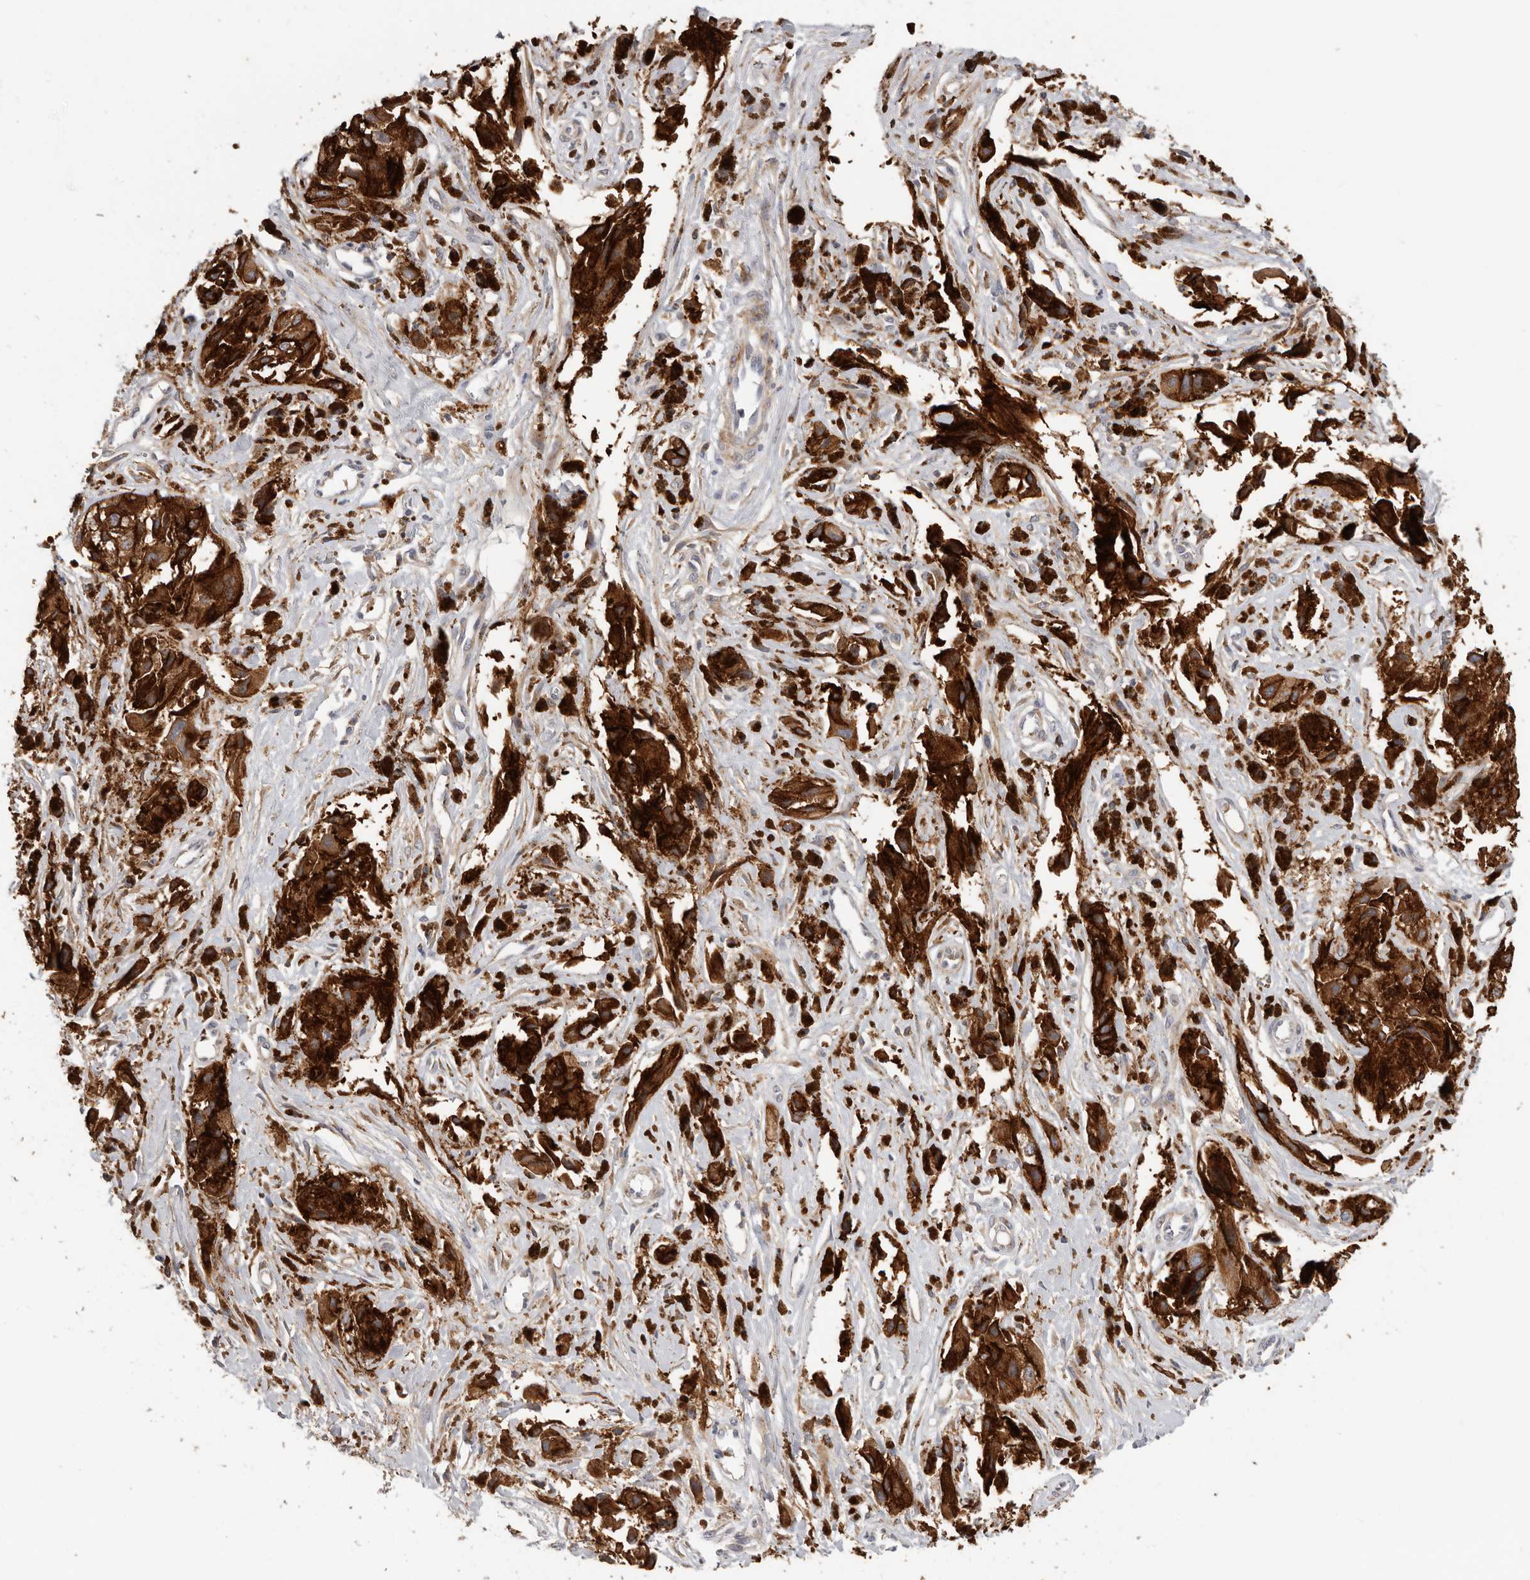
{"staining": {"intensity": "strong", "quantity": ">75%", "location": "cytoplasmic/membranous"}, "tissue": "melanoma", "cell_type": "Tumor cells", "image_type": "cancer", "snomed": [{"axis": "morphology", "description": "Malignant melanoma, NOS"}, {"axis": "topography", "description": "Skin"}], "caption": "Human melanoma stained for a protein (brown) demonstrates strong cytoplasmic/membranous positive staining in about >75% of tumor cells.", "gene": "TFRC", "patient": {"sex": "male", "age": 88}}